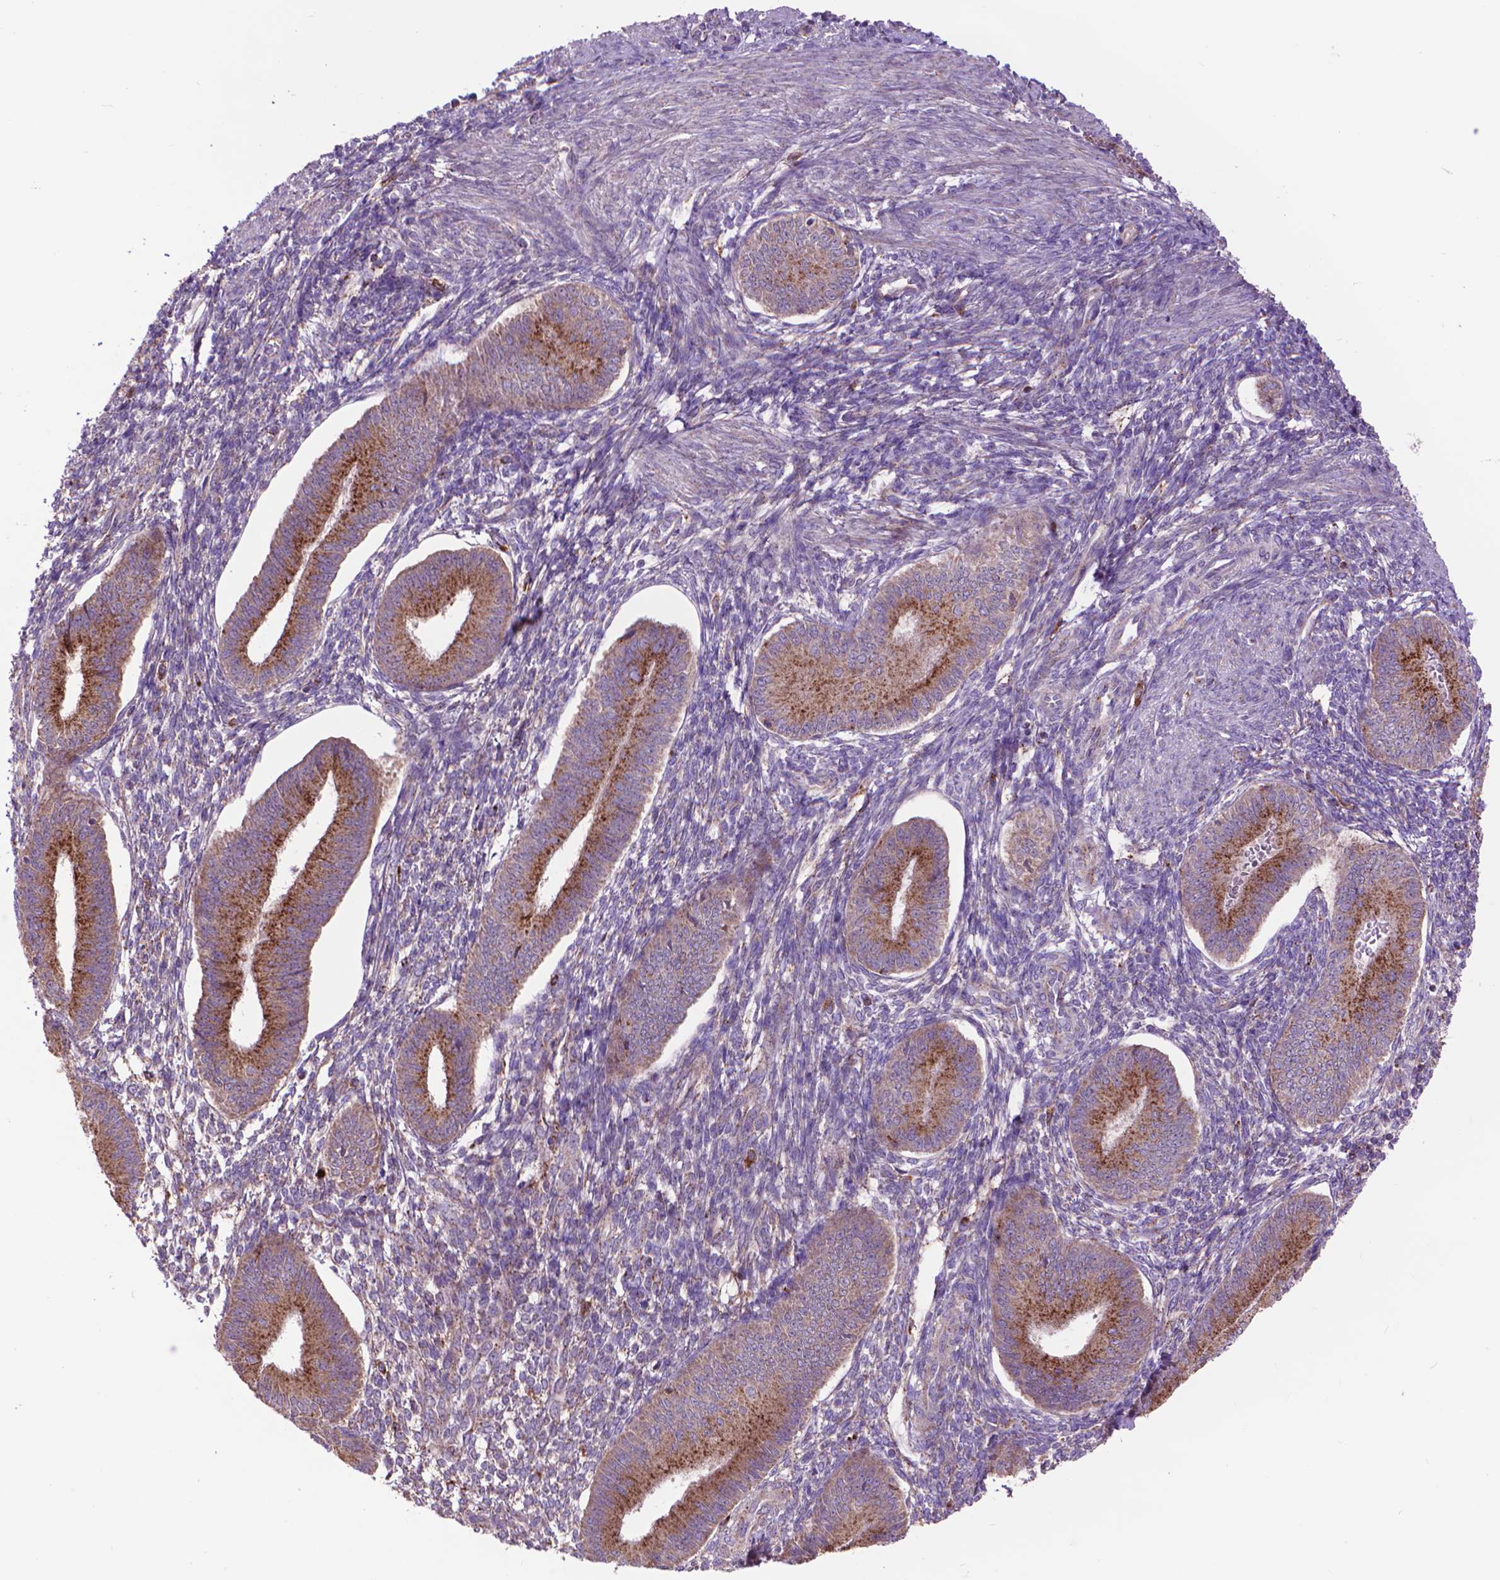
{"staining": {"intensity": "weak", "quantity": "<25%", "location": "cytoplasmic/membranous"}, "tissue": "endometrium", "cell_type": "Cells in endometrial stroma", "image_type": "normal", "snomed": [{"axis": "morphology", "description": "Normal tissue, NOS"}, {"axis": "topography", "description": "Endometrium"}], "caption": "Immunohistochemistry of normal human endometrium reveals no positivity in cells in endometrial stroma.", "gene": "GLB1", "patient": {"sex": "female", "age": 39}}